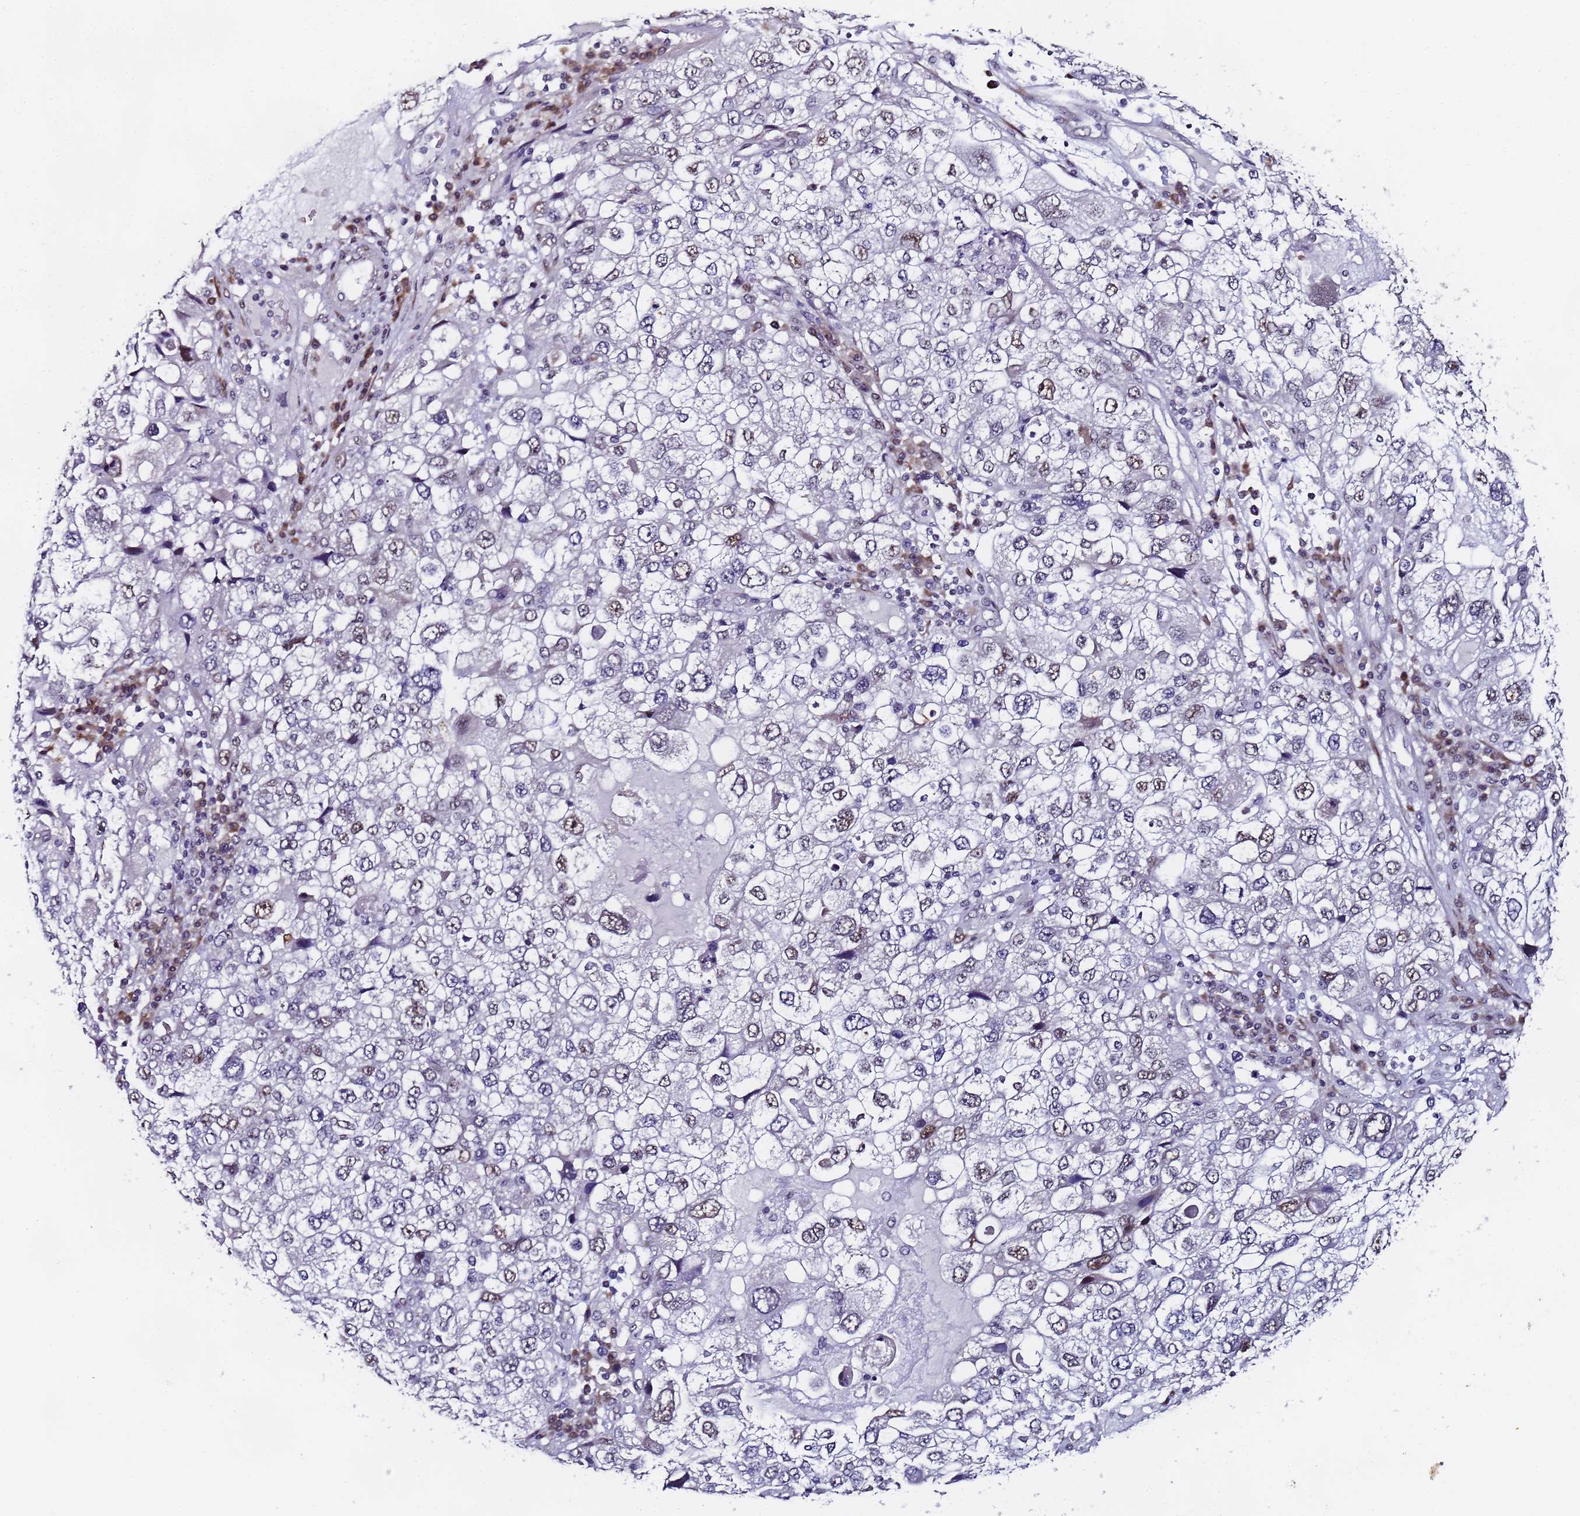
{"staining": {"intensity": "moderate", "quantity": "<25%", "location": "nuclear"}, "tissue": "endometrial cancer", "cell_type": "Tumor cells", "image_type": "cancer", "snomed": [{"axis": "morphology", "description": "Adenocarcinoma, NOS"}, {"axis": "topography", "description": "Endometrium"}], "caption": "IHC of endometrial cancer (adenocarcinoma) exhibits low levels of moderate nuclear expression in about <25% of tumor cells. (DAB (3,3'-diaminobenzidine) IHC, brown staining for protein, blue staining for nuclei).", "gene": "FNBP4", "patient": {"sex": "female", "age": 49}}